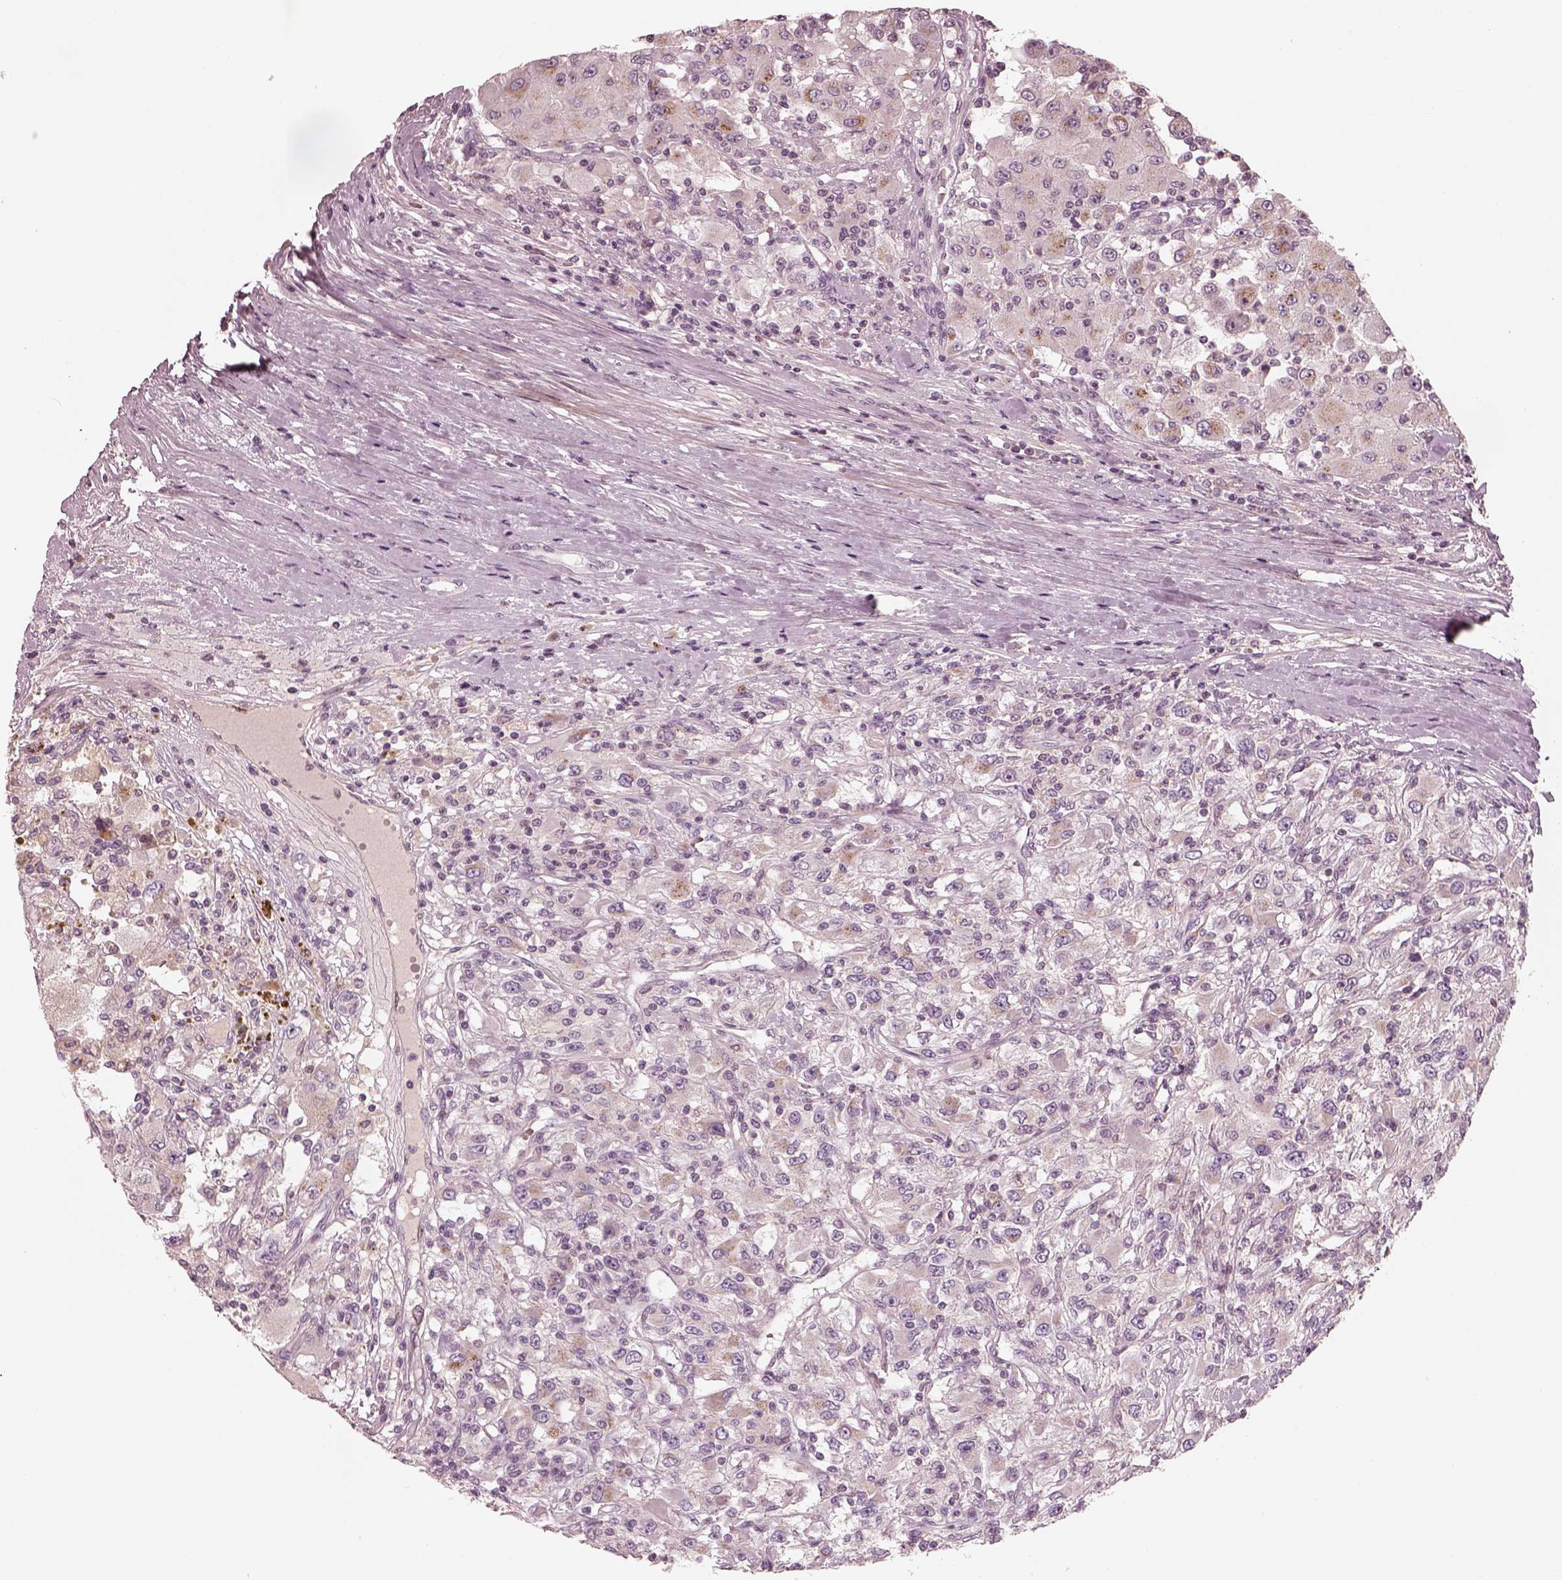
{"staining": {"intensity": "moderate", "quantity": "<25%", "location": "cytoplasmic/membranous"}, "tissue": "renal cancer", "cell_type": "Tumor cells", "image_type": "cancer", "snomed": [{"axis": "morphology", "description": "Adenocarcinoma, NOS"}, {"axis": "topography", "description": "Kidney"}], "caption": "Moderate cytoplasmic/membranous protein staining is appreciated in approximately <25% of tumor cells in renal cancer (adenocarcinoma).", "gene": "SDCBP2", "patient": {"sex": "female", "age": 67}}